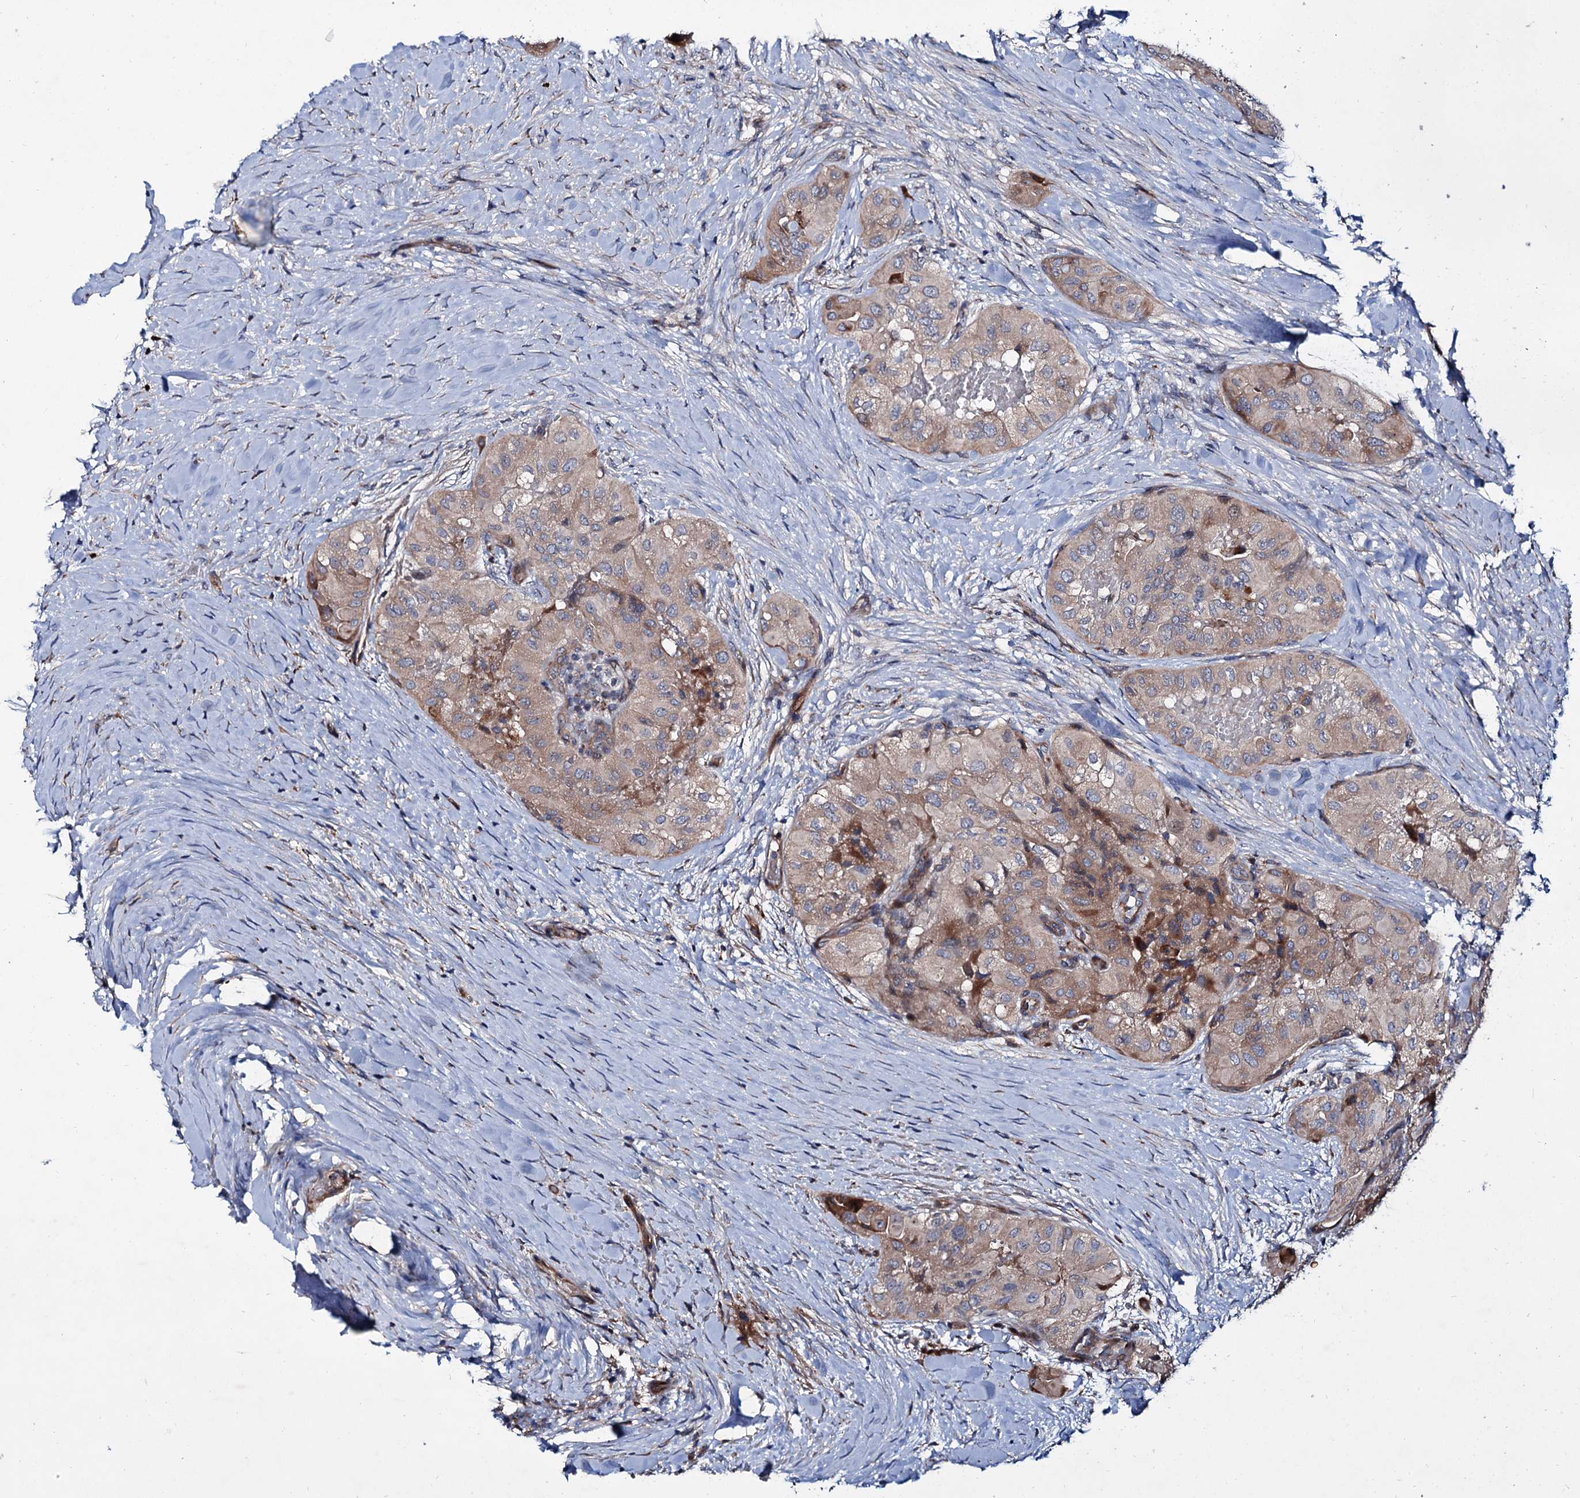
{"staining": {"intensity": "moderate", "quantity": ">75%", "location": "cytoplasmic/membranous"}, "tissue": "thyroid cancer", "cell_type": "Tumor cells", "image_type": "cancer", "snomed": [{"axis": "morphology", "description": "Papillary adenocarcinoma, NOS"}, {"axis": "topography", "description": "Thyroid gland"}], "caption": "A medium amount of moderate cytoplasmic/membranous positivity is appreciated in about >75% of tumor cells in thyroid cancer tissue. Ihc stains the protein in brown and the nuclei are stained blue.", "gene": "PTDSS2", "patient": {"sex": "female", "age": 59}}